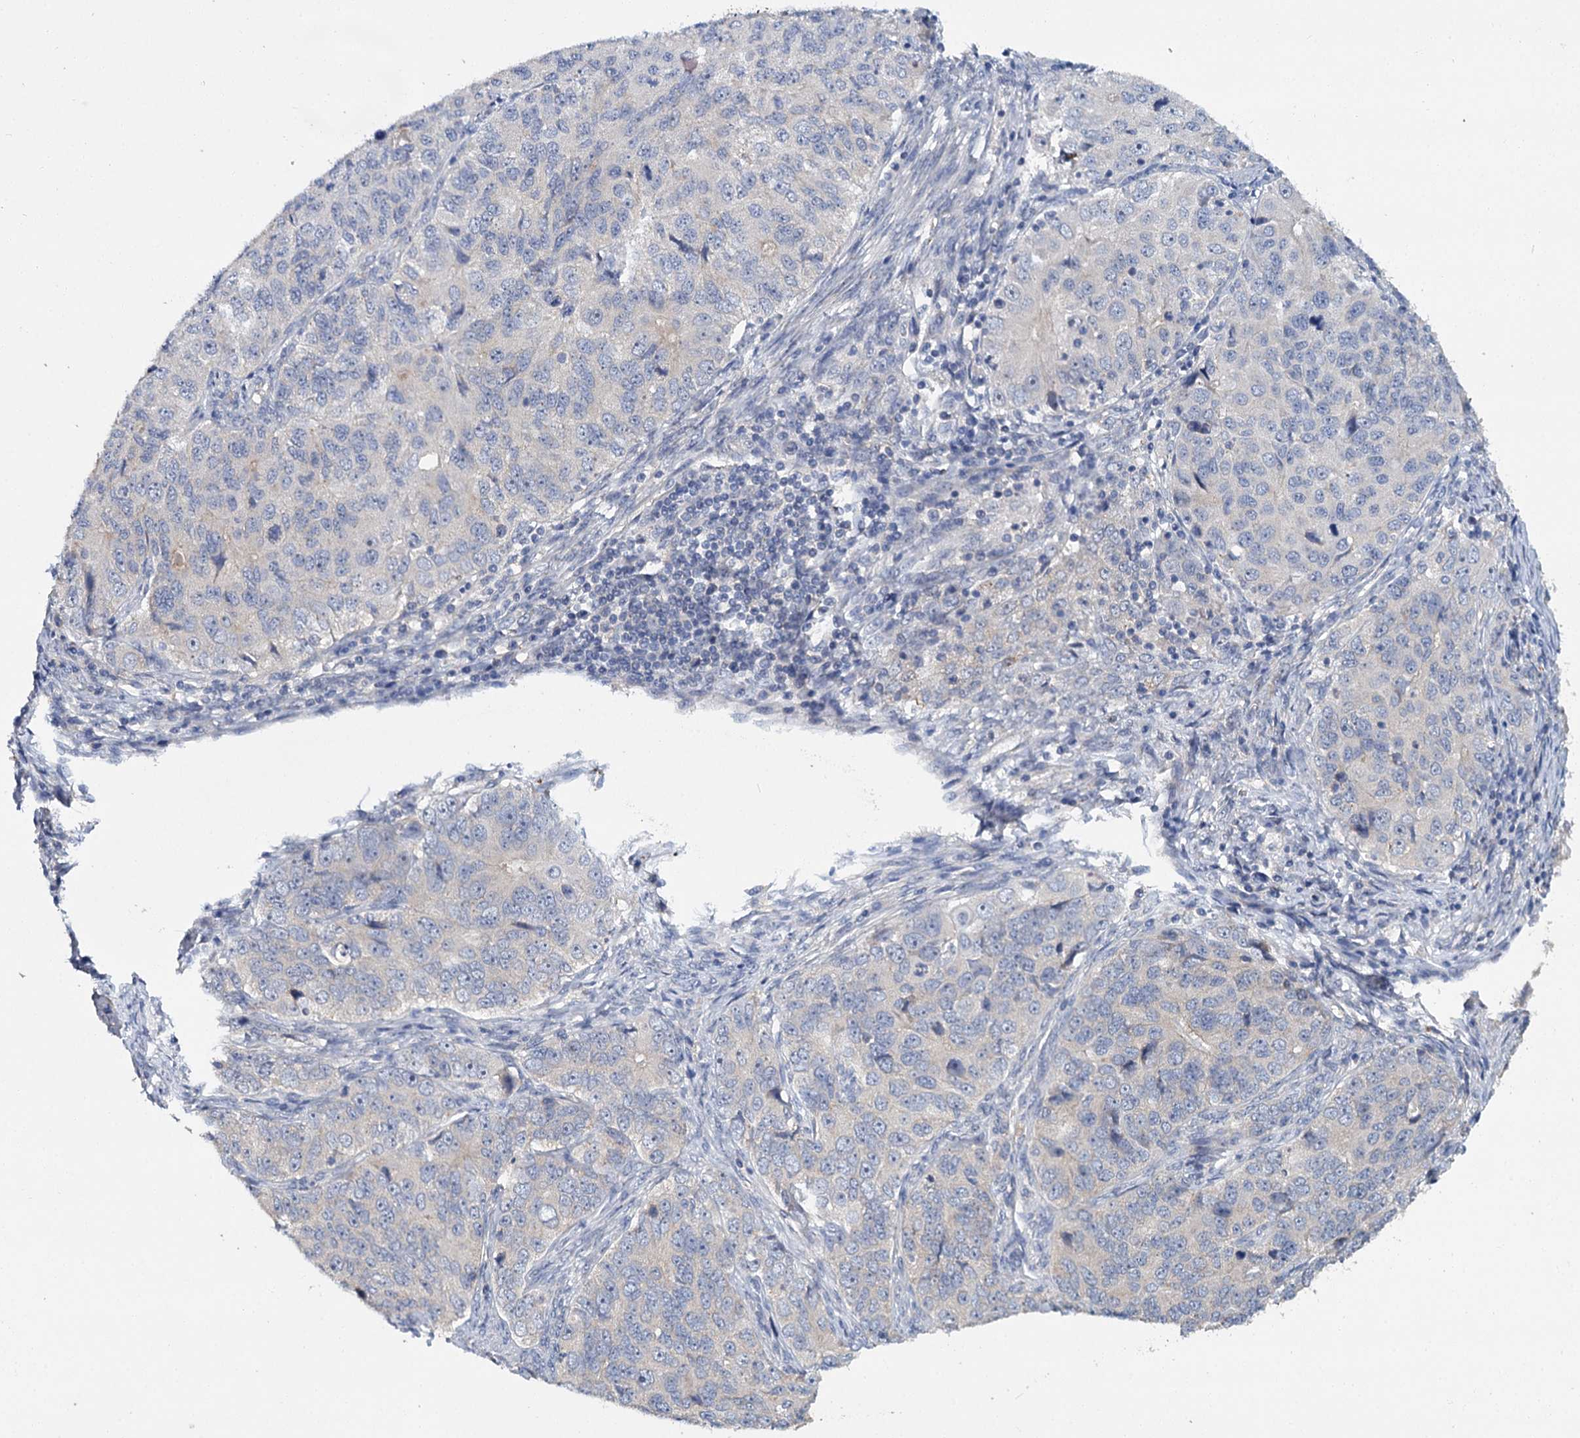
{"staining": {"intensity": "negative", "quantity": "none", "location": "none"}, "tissue": "ovarian cancer", "cell_type": "Tumor cells", "image_type": "cancer", "snomed": [{"axis": "morphology", "description": "Carcinoma, endometroid"}, {"axis": "topography", "description": "Ovary"}], "caption": "This is an IHC histopathology image of human ovarian cancer (endometroid carcinoma). There is no expression in tumor cells.", "gene": "ATP9A", "patient": {"sex": "female", "age": 51}}